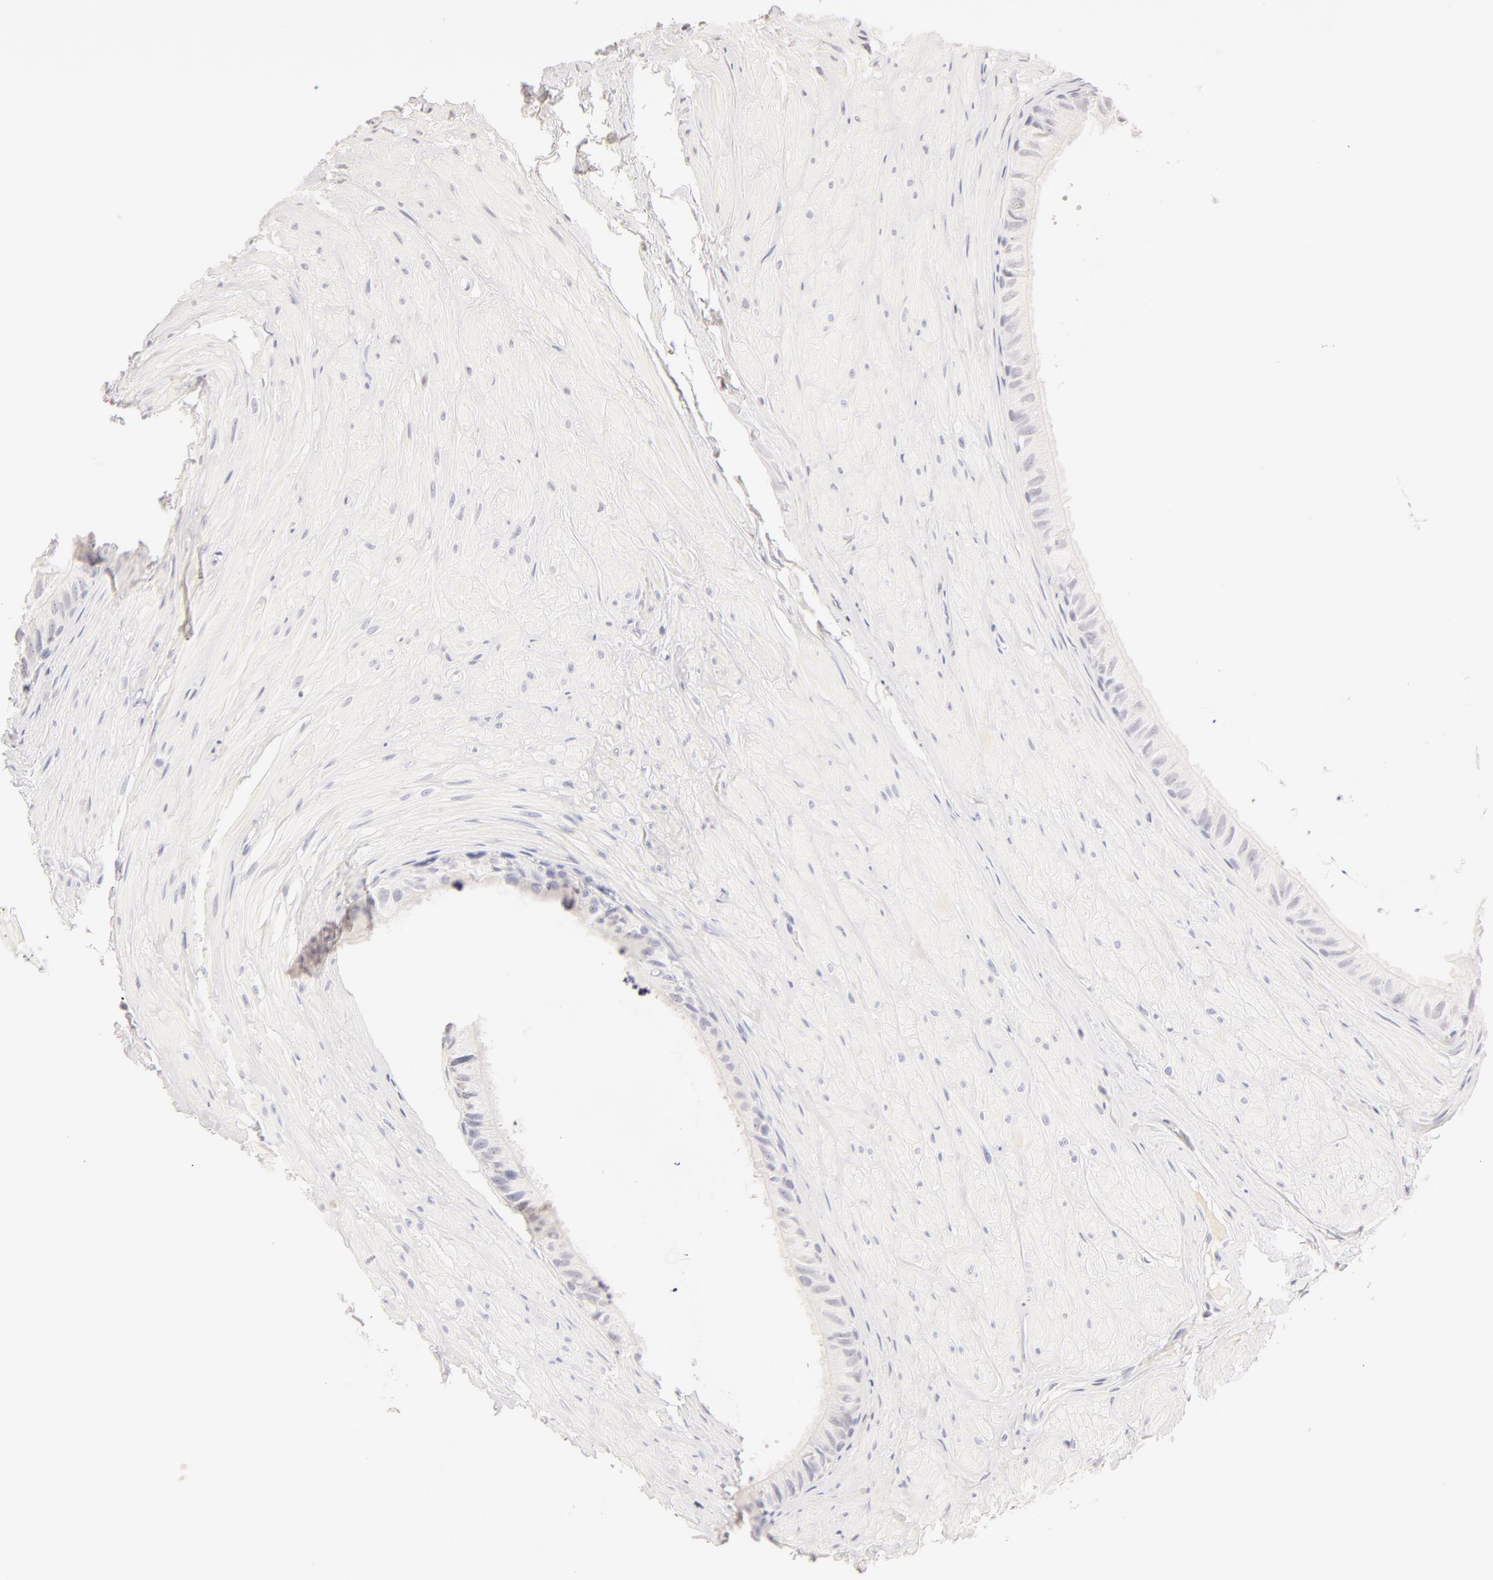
{"staining": {"intensity": "negative", "quantity": "none", "location": "none"}, "tissue": "epididymis", "cell_type": "Glandular cells", "image_type": "normal", "snomed": [{"axis": "morphology", "description": "Normal tissue, NOS"}, {"axis": "topography", "description": "Epididymis"}], "caption": "The IHC micrograph has no significant expression in glandular cells of epididymis.", "gene": "LGALS7B", "patient": {"sex": "male", "age": 52}}